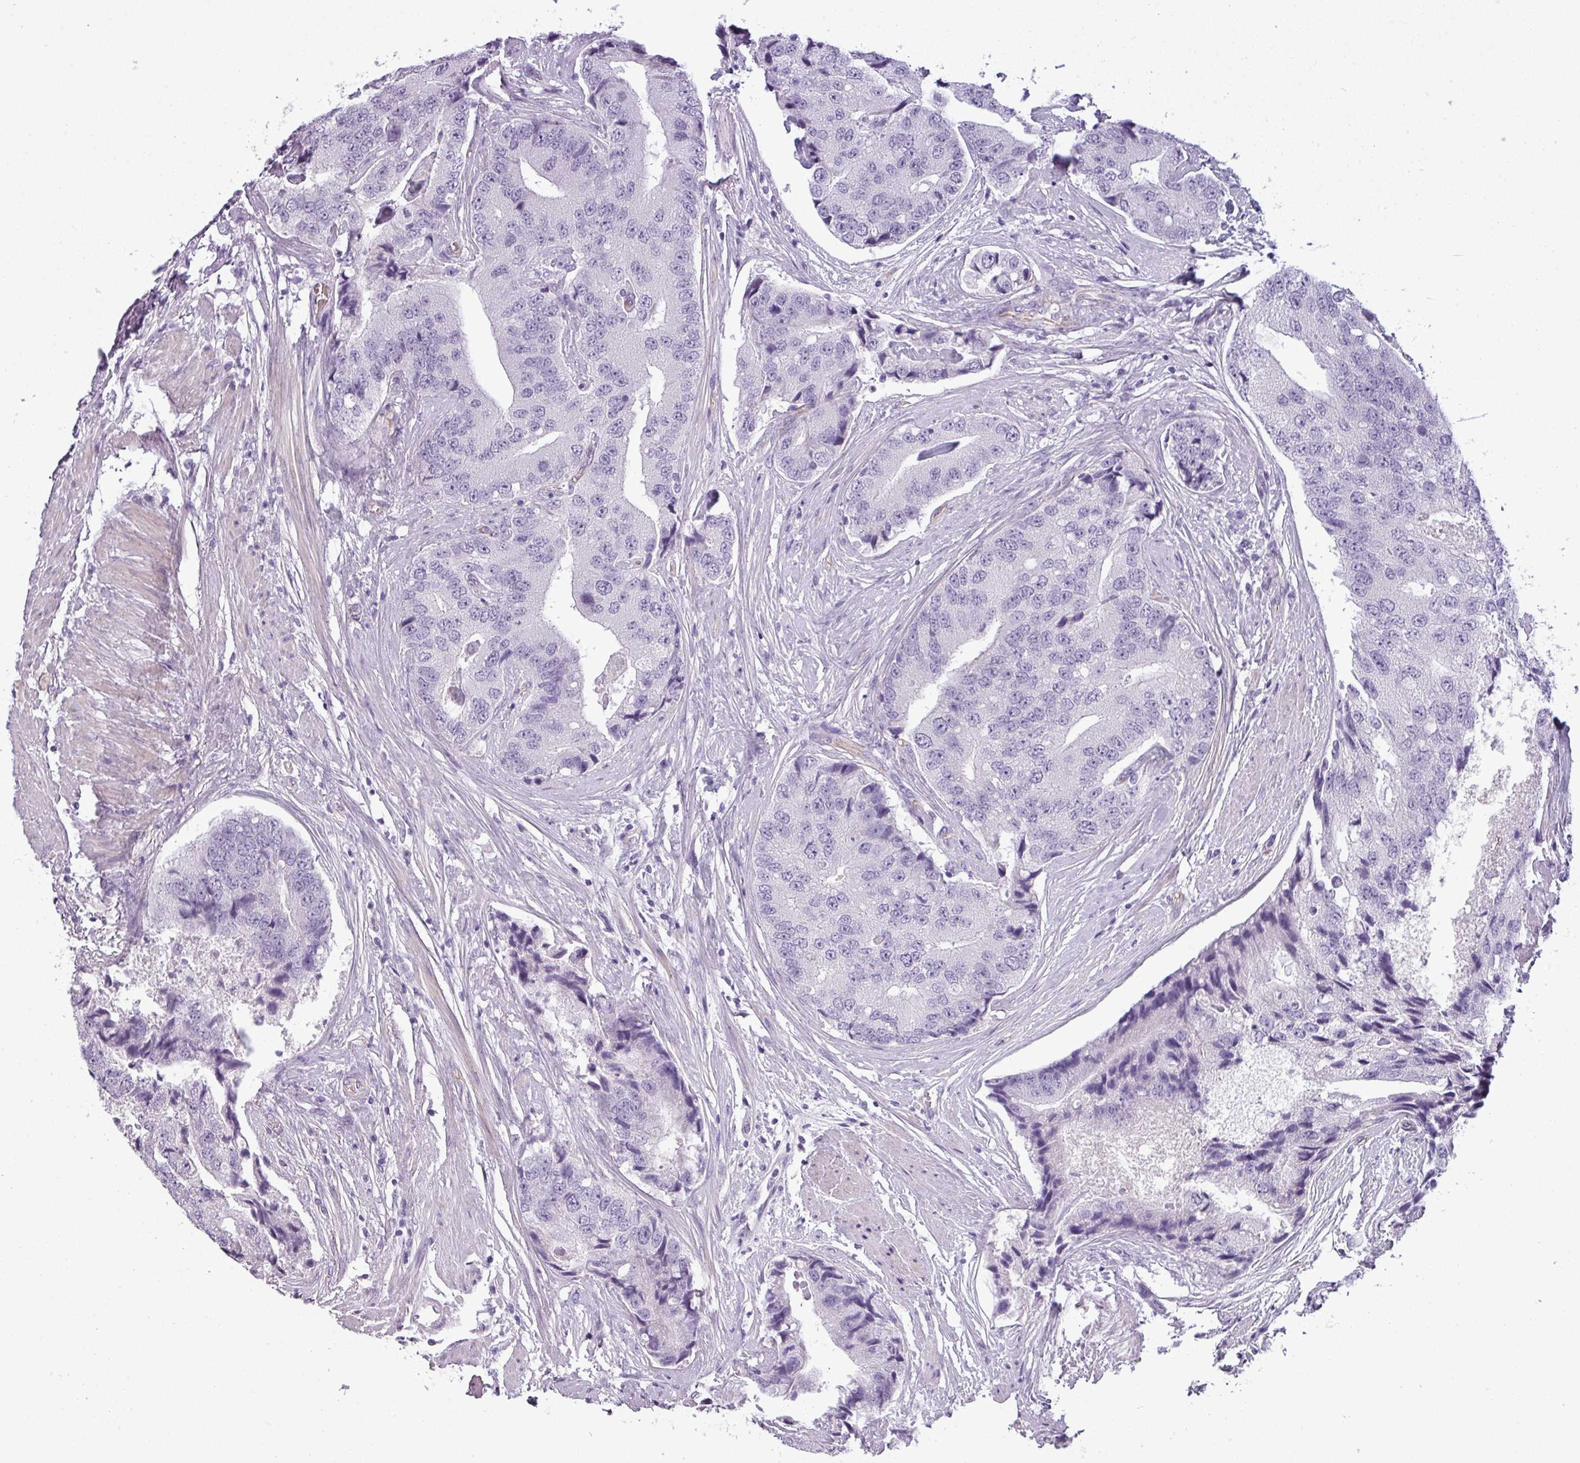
{"staining": {"intensity": "negative", "quantity": "none", "location": "none"}, "tissue": "prostate cancer", "cell_type": "Tumor cells", "image_type": "cancer", "snomed": [{"axis": "morphology", "description": "Adenocarcinoma, High grade"}, {"axis": "topography", "description": "Prostate"}], "caption": "The photomicrograph demonstrates no staining of tumor cells in prostate adenocarcinoma (high-grade).", "gene": "AREL1", "patient": {"sex": "male", "age": 70}}